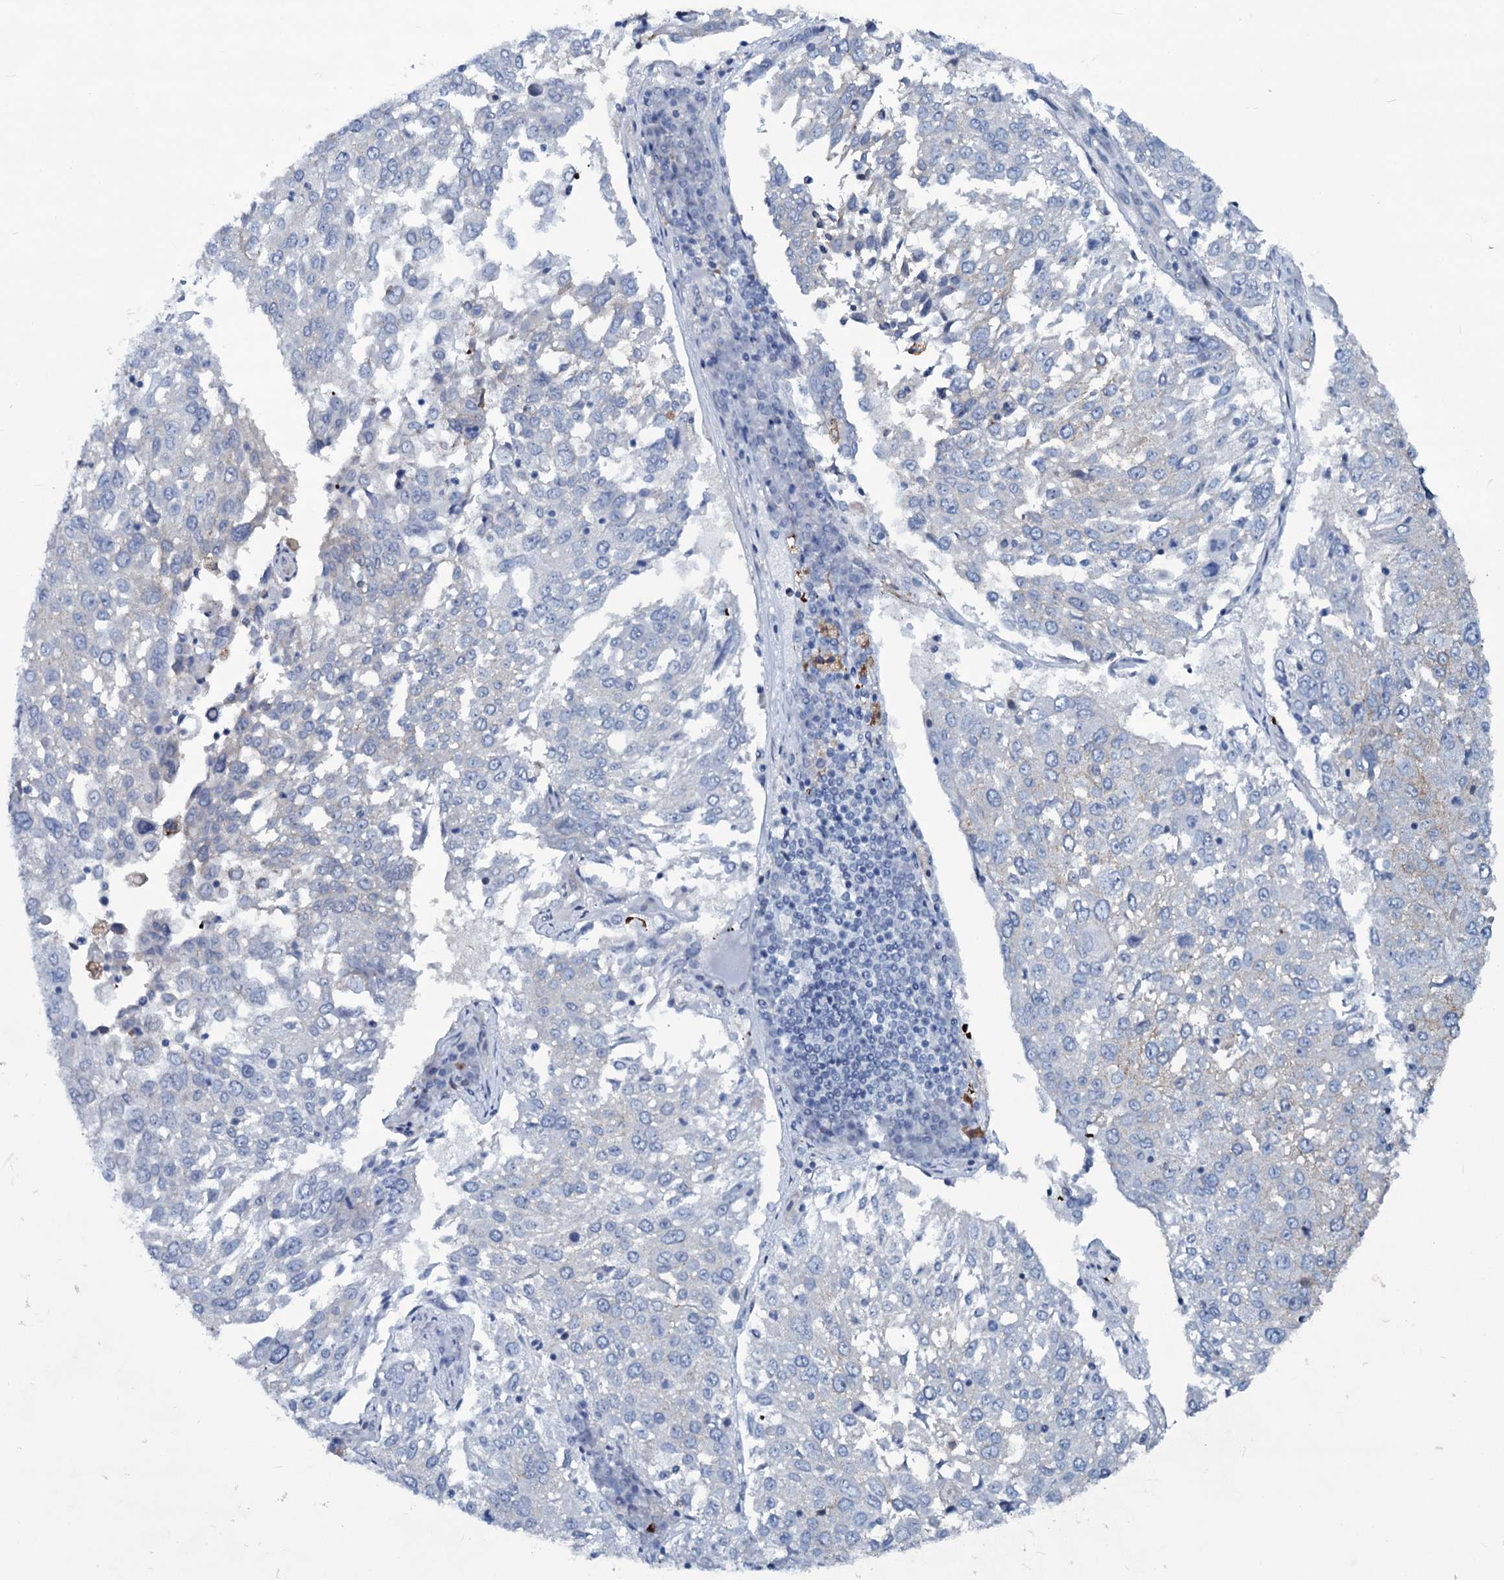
{"staining": {"intensity": "negative", "quantity": "none", "location": "none"}, "tissue": "lung cancer", "cell_type": "Tumor cells", "image_type": "cancer", "snomed": [{"axis": "morphology", "description": "Squamous cell carcinoma, NOS"}, {"axis": "topography", "description": "Lung"}], "caption": "Immunohistochemistry (IHC) histopathology image of neoplastic tissue: lung squamous cell carcinoma stained with DAB demonstrates no significant protein staining in tumor cells. (Stains: DAB immunohistochemistry with hematoxylin counter stain, Microscopy: brightfield microscopy at high magnification).", "gene": "SLC4A7", "patient": {"sex": "male", "age": 65}}